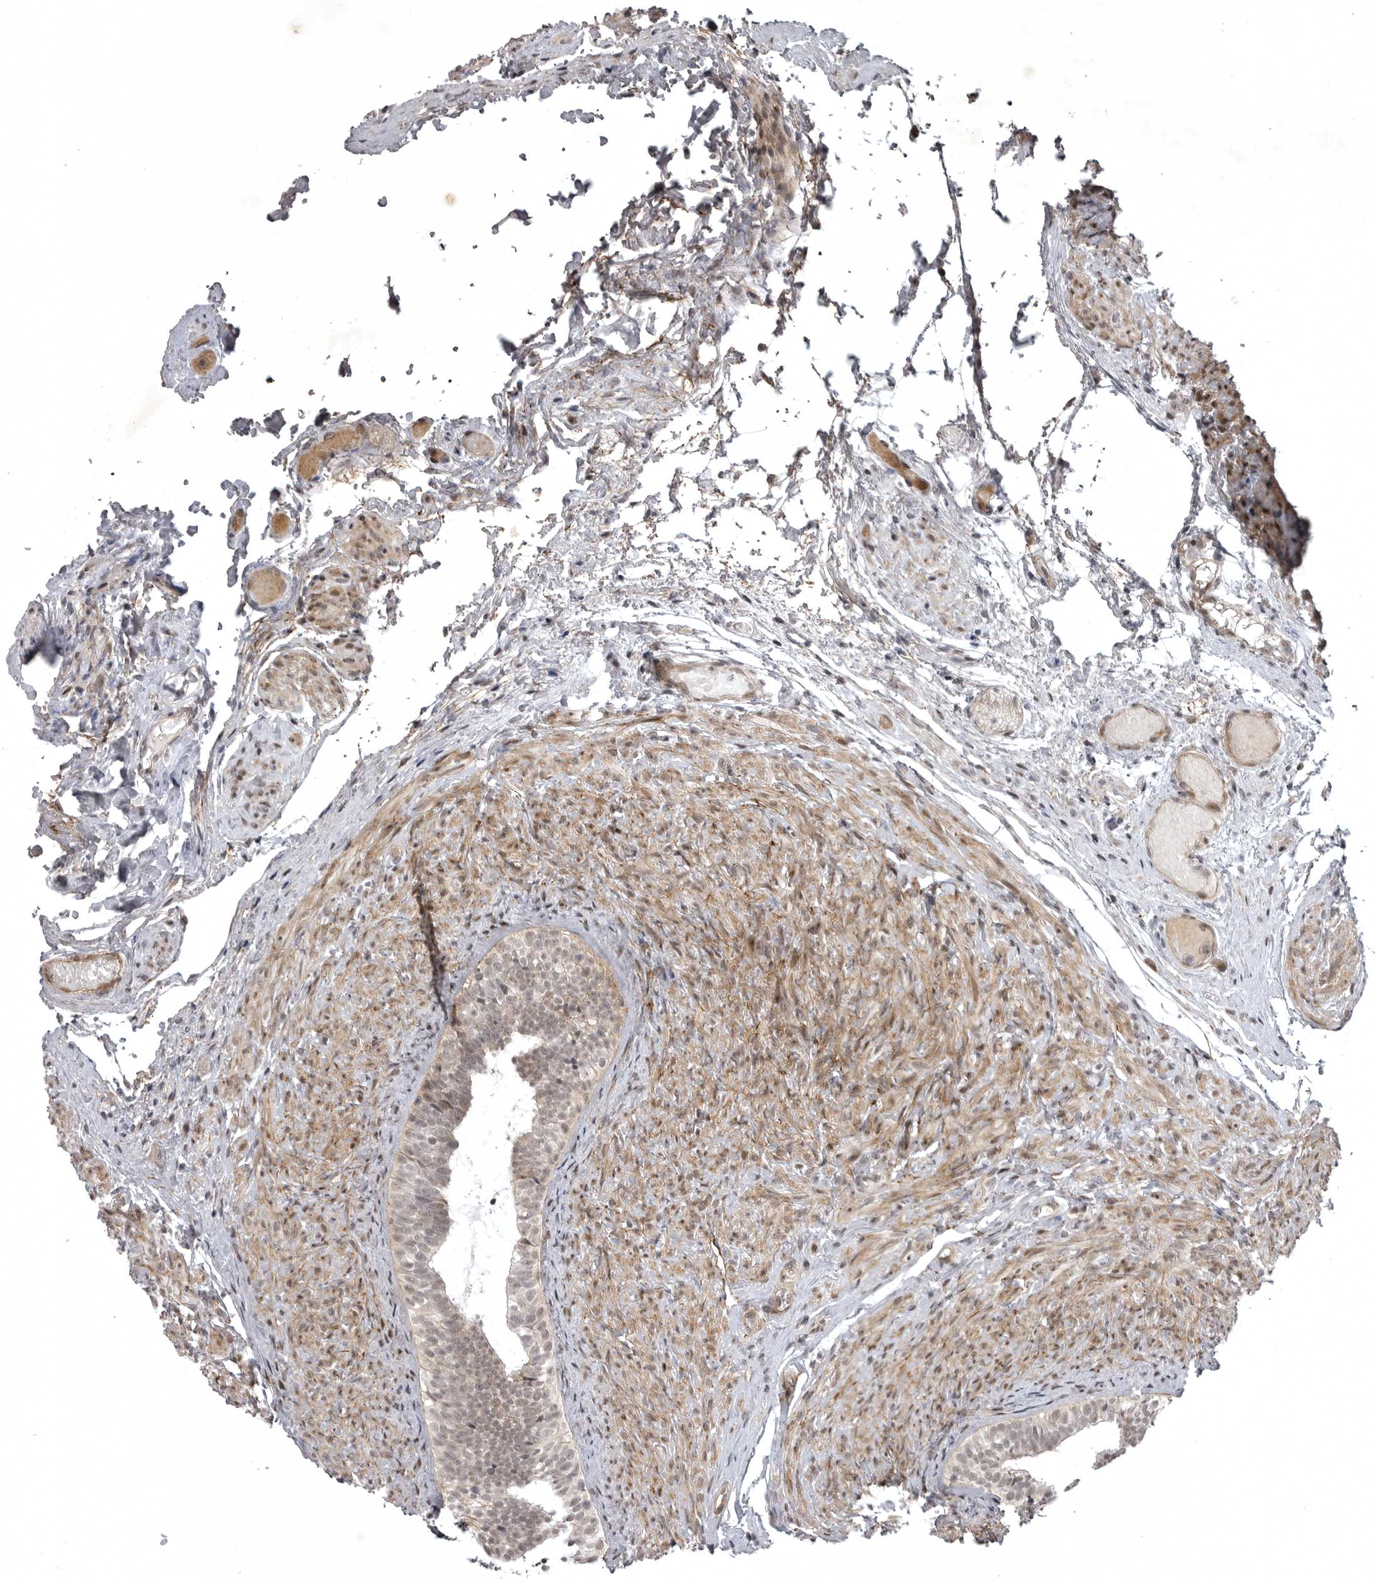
{"staining": {"intensity": "weak", "quantity": "25%-75%", "location": "nuclear"}, "tissue": "epididymis", "cell_type": "Glandular cells", "image_type": "normal", "snomed": [{"axis": "morphology", "description": "Normal tissue, NOS"}, {"axis": "topography", "description": "Epididymis"}], "caption": "The image reveals immunohistochemical staining of normal epididymis. There is weak nuclear staining is seen in approximately 25%-75% of glandular cells.", "gene": "SNX16", "patient": {"sex": "male", "age": 5}}